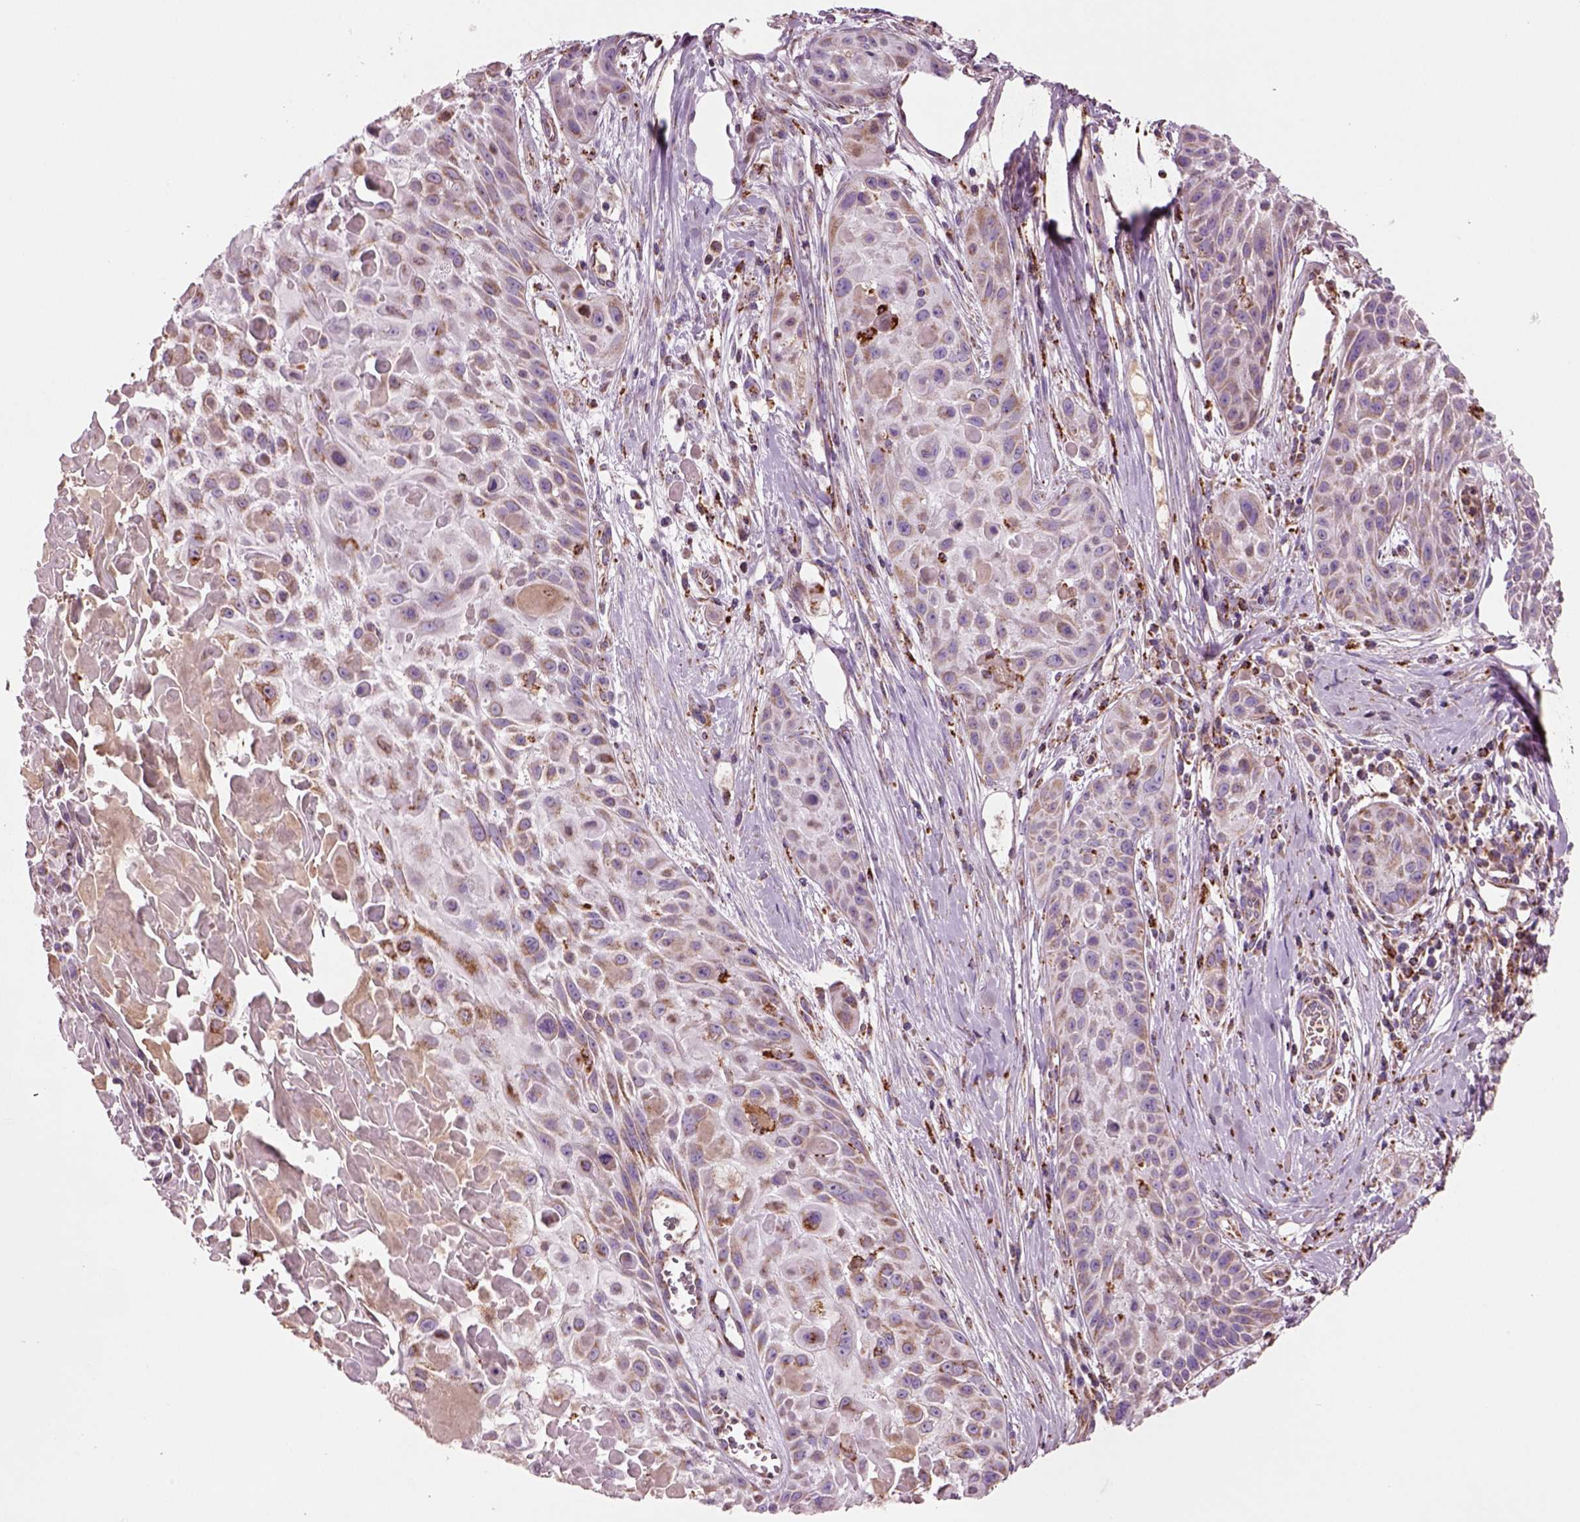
{"staining": {"intensity": "moderate", "quantity": ">75%", "location": "cytoplasmic/membranous"}, "tissue": "skin cancer", "cell_type": "Tumor cells", "image_type": "cancer", "snomed": [{"axis": "morphology", "description": "Squamous cell carcinoma, NOS"}, {"axis": "topography", "description": "Skin"}, {"axis": "topography", "description": "Anal"}], "caption": "Immunohistochemical staining of human skin squamous cell carcinoma displays moderate cytoplasmic/membranous protein expression in about >75% of tumor cells.", "gene": "SLC25A24", "patient": {"sex": "female", "age": 75}}